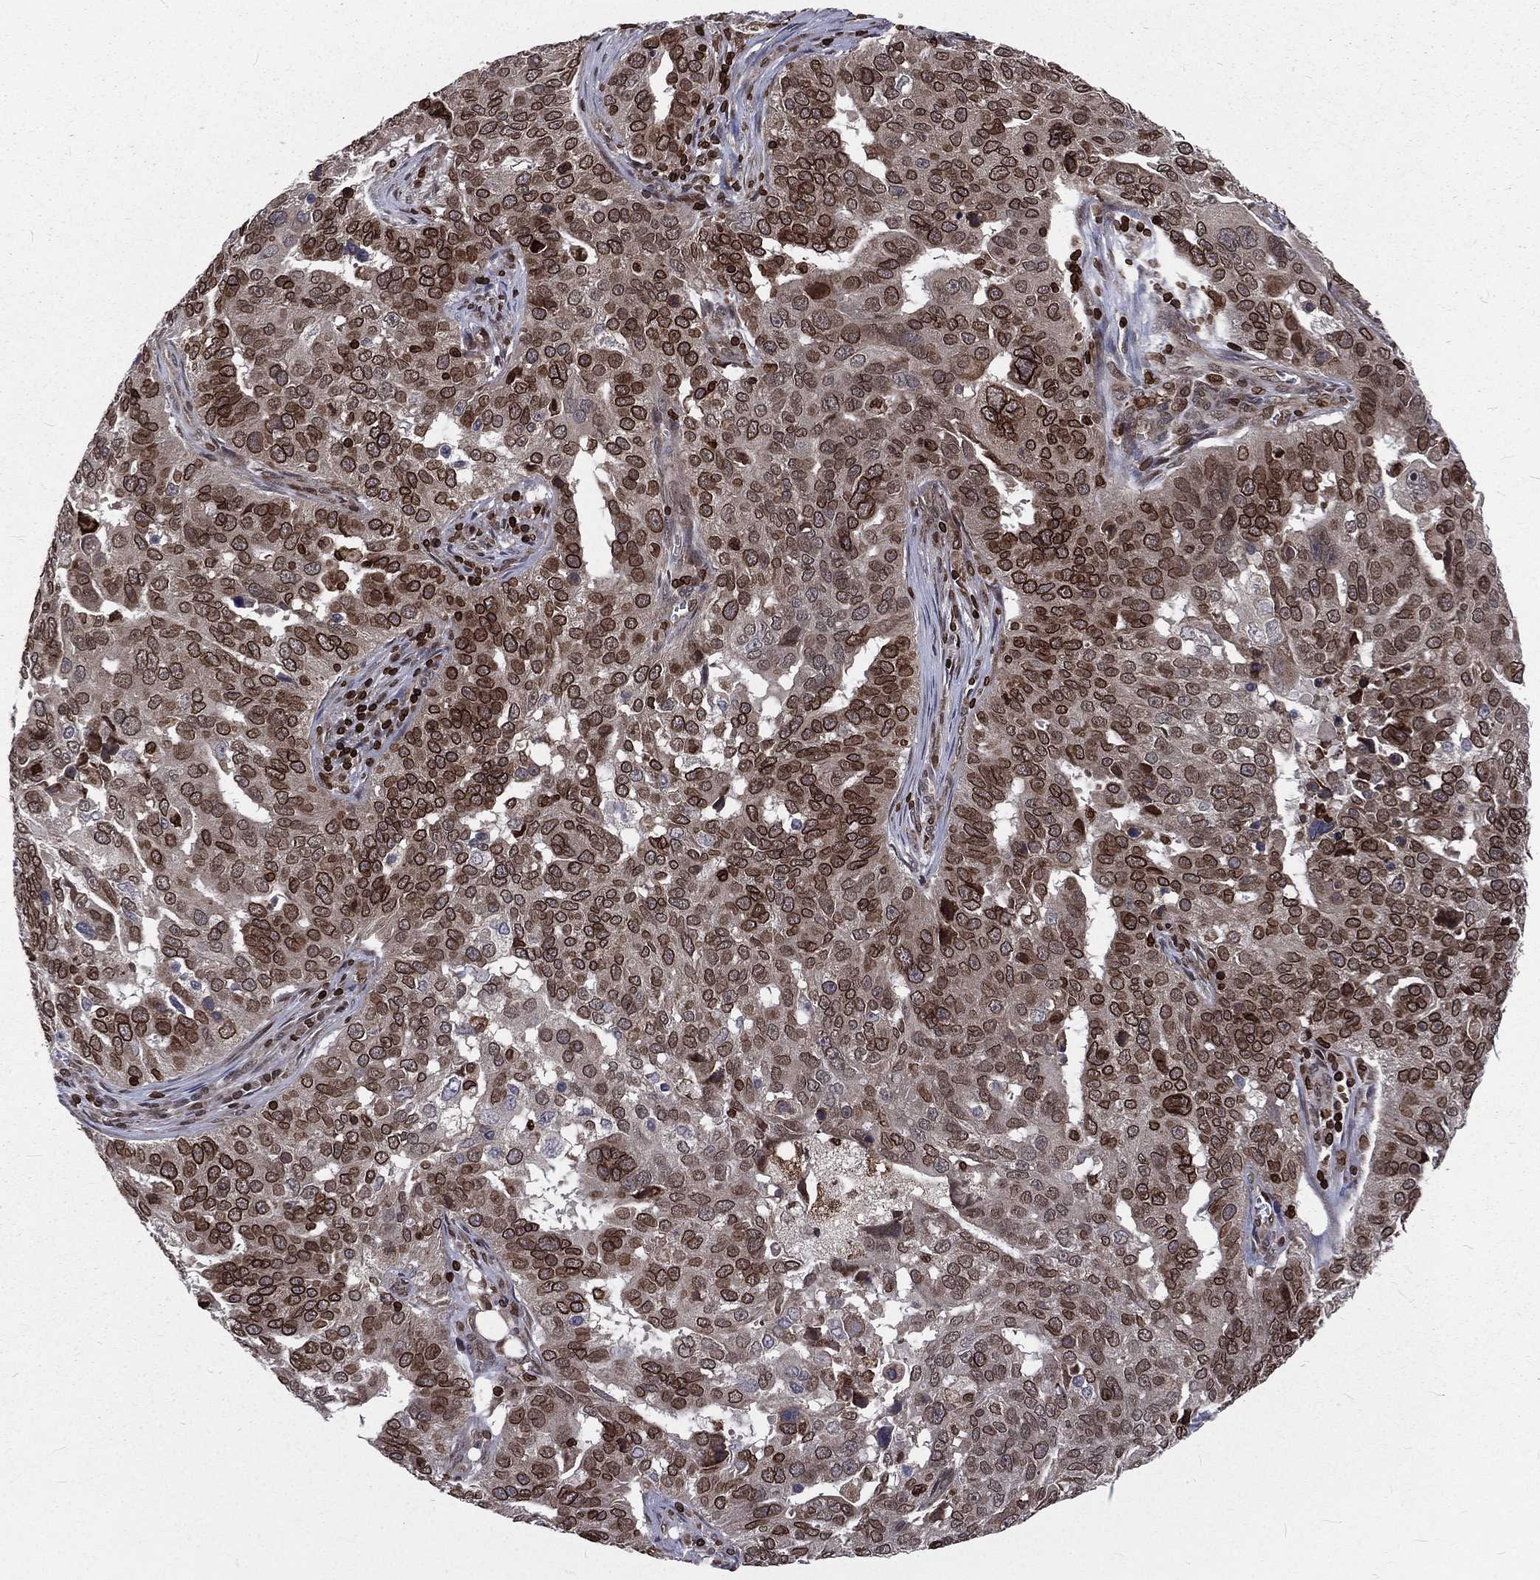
{"staining": {"intensity": "strong", "quantity": "25%-75%", "location": "cytoplasmic/membranous,nuclear"}, "tissue": "ovarian cancer", "cell_type": "Tumor cells", "image_type": "cancer", "snomed": [{"axis": "morphology", "description": "Carcinoma, endometroid"}, {"axis": "topography", "description": "Soft tissue"}, {"axis": "topography", "description": "Ovary"}], "caption": "Protein staining of endometroid carcinoma (ovarian) tissue reveals strong cytoplasmic/membranous and nuclear staining in about 25%-75% of tumor cells. (brown staining indicates protein expression, while blue staining denotes nuclei).", "gene": "LBR", "patient": {"sex": "female", "age": 52}}